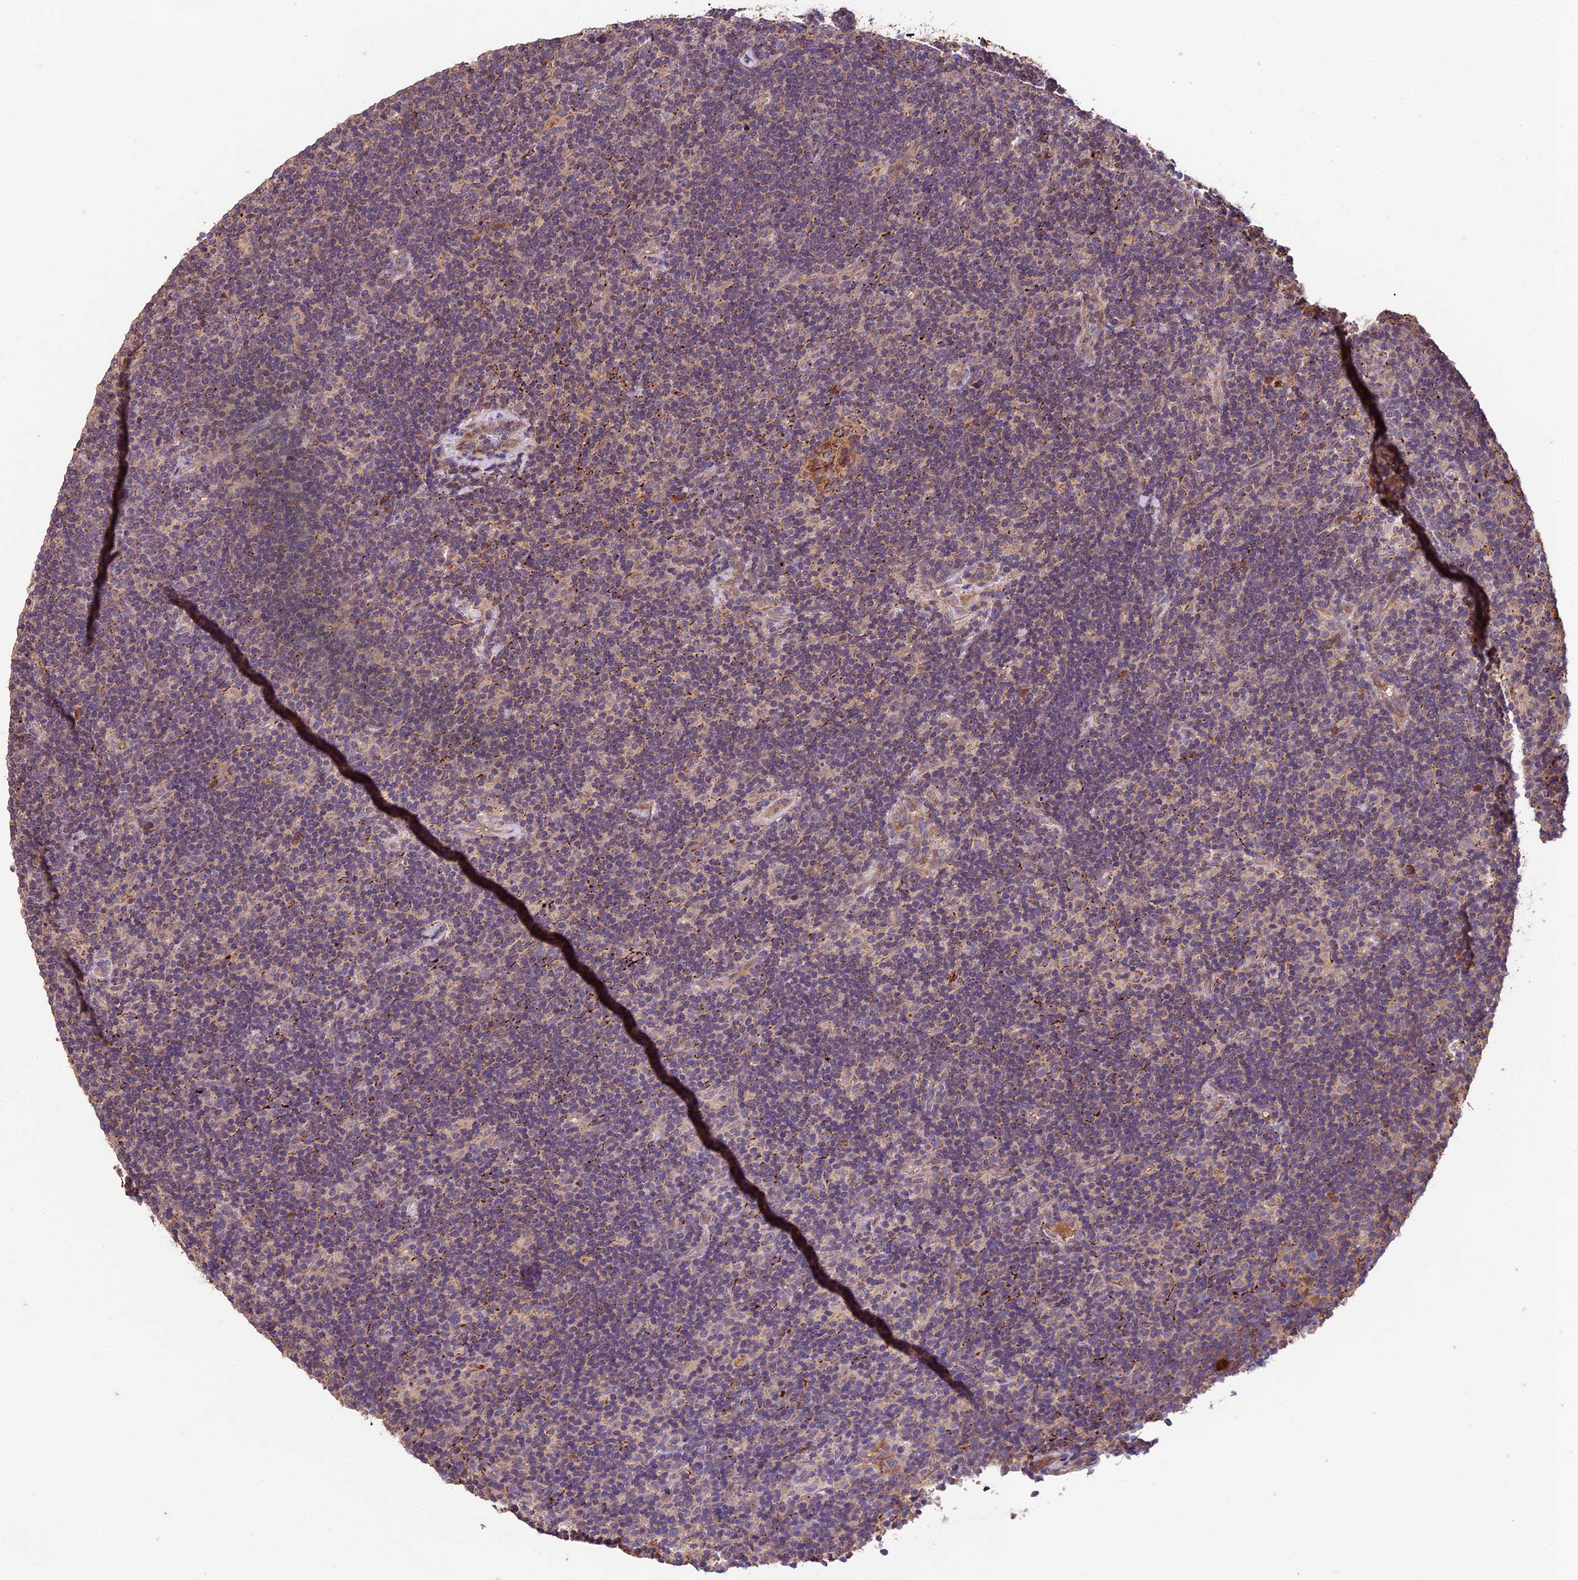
{"staining": {"intensity": "negative", "quantity": "none", "location": "none"}, "tissue": "lymphoma", "cell_type": "Tumor cells", "image_type": "cancer", "snomed": [{"axis": "morphology", "description": "Hodgkin's disease, NOS"}, {"axis": "topography", "description": "Lymph node"}], "caption": "The IHC micrograph has no significant staining in tumor cells of Hodgkin's disease tissue.", "gene": "CRLF1", "patient": {"sex": "female", "age": 57}}